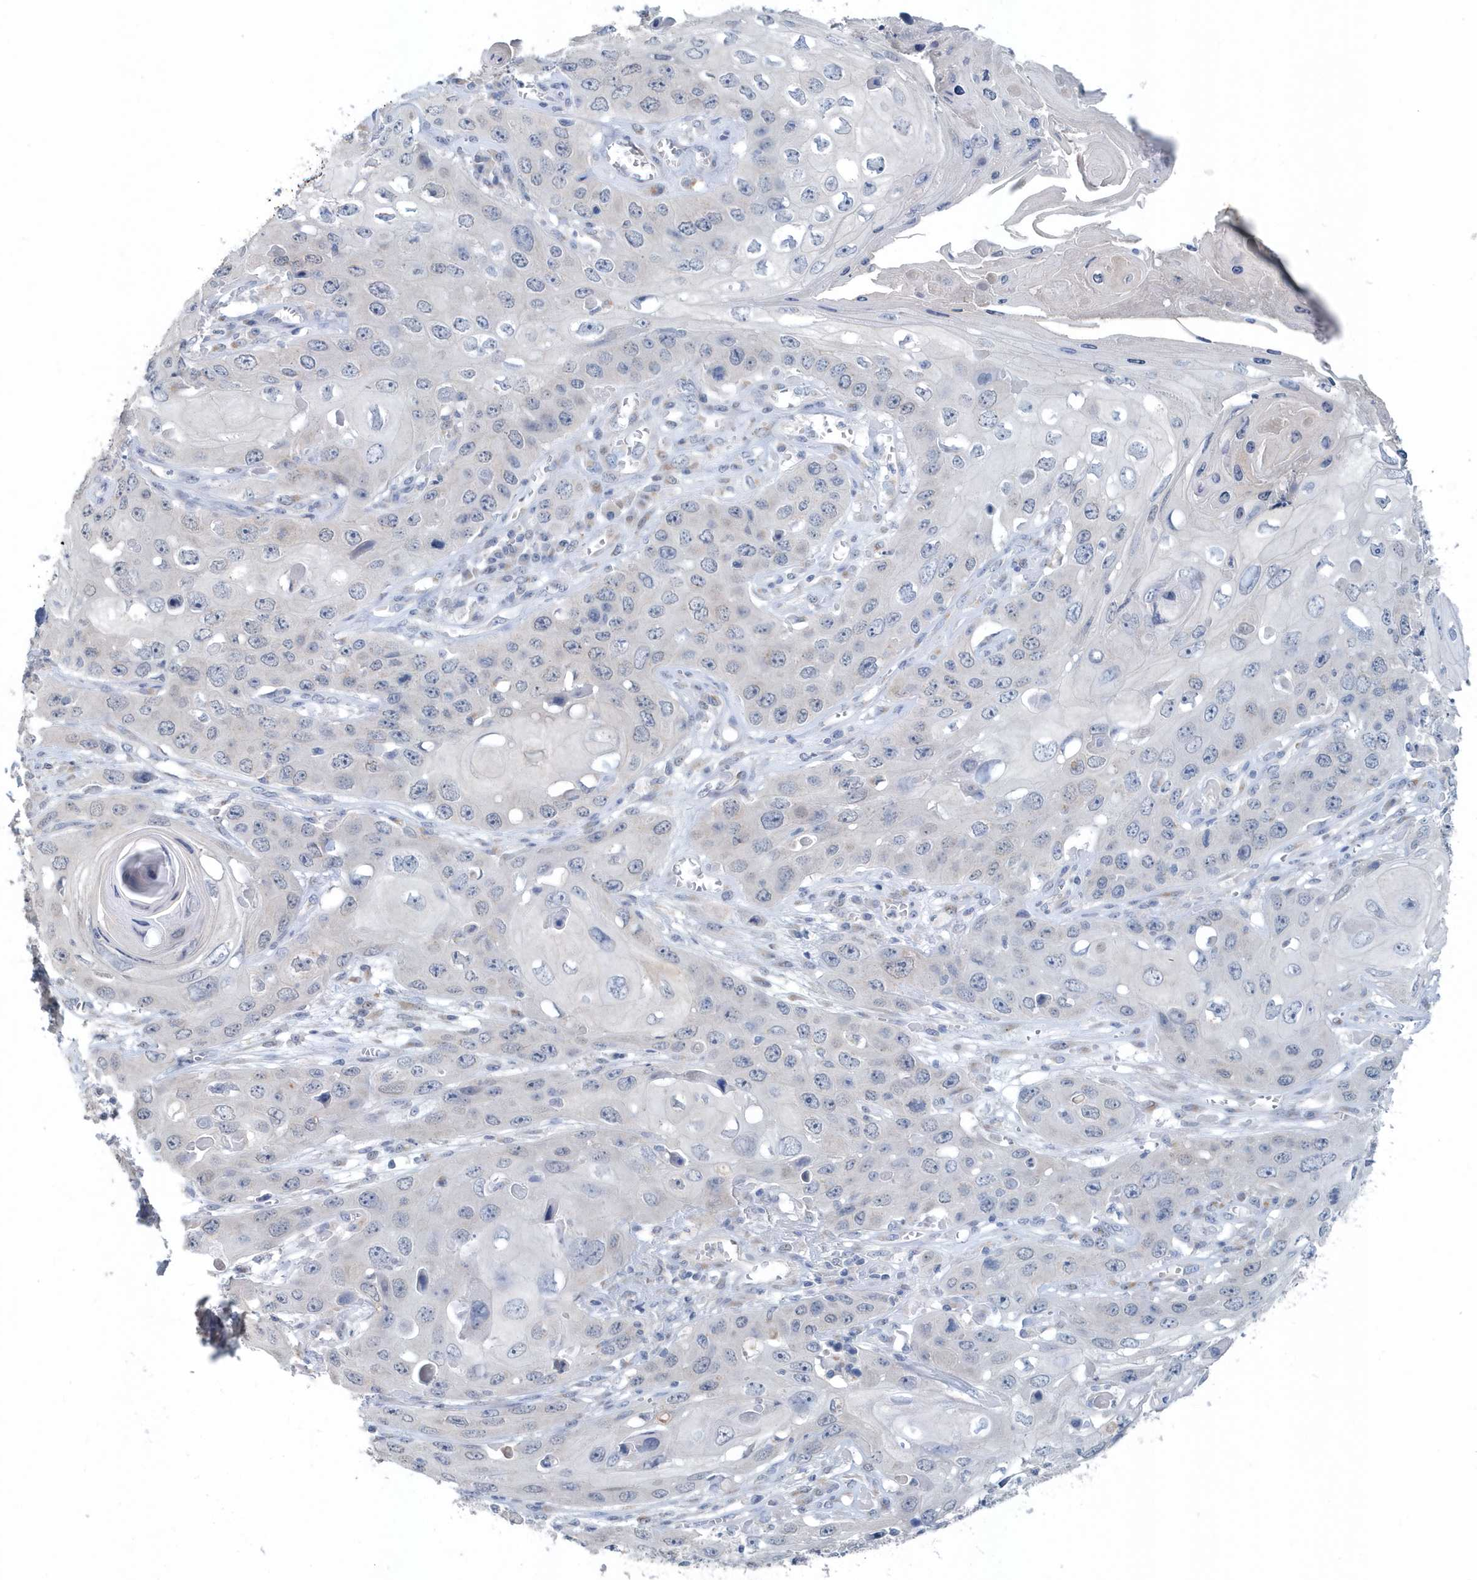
{"staining": {"intensity": "negative", "quantity": "none", "location": "none"}, "tissue": "skin cancer", "cell_type": "Tumor cells", "image_type": "cancer", "snomed": [{"axis": "morphology", "description": "Squamous cell carcinoma, NOS"}, {"axis": "topography", "description": "Skin"}], "caption": "IHC image of human skin cancer (squamous cell carcinoma) stained for a protein (brown), which reveals no staining in tumor cells.", "gene": "PFN2", "patient": {"sex": "male", "age": 55}}